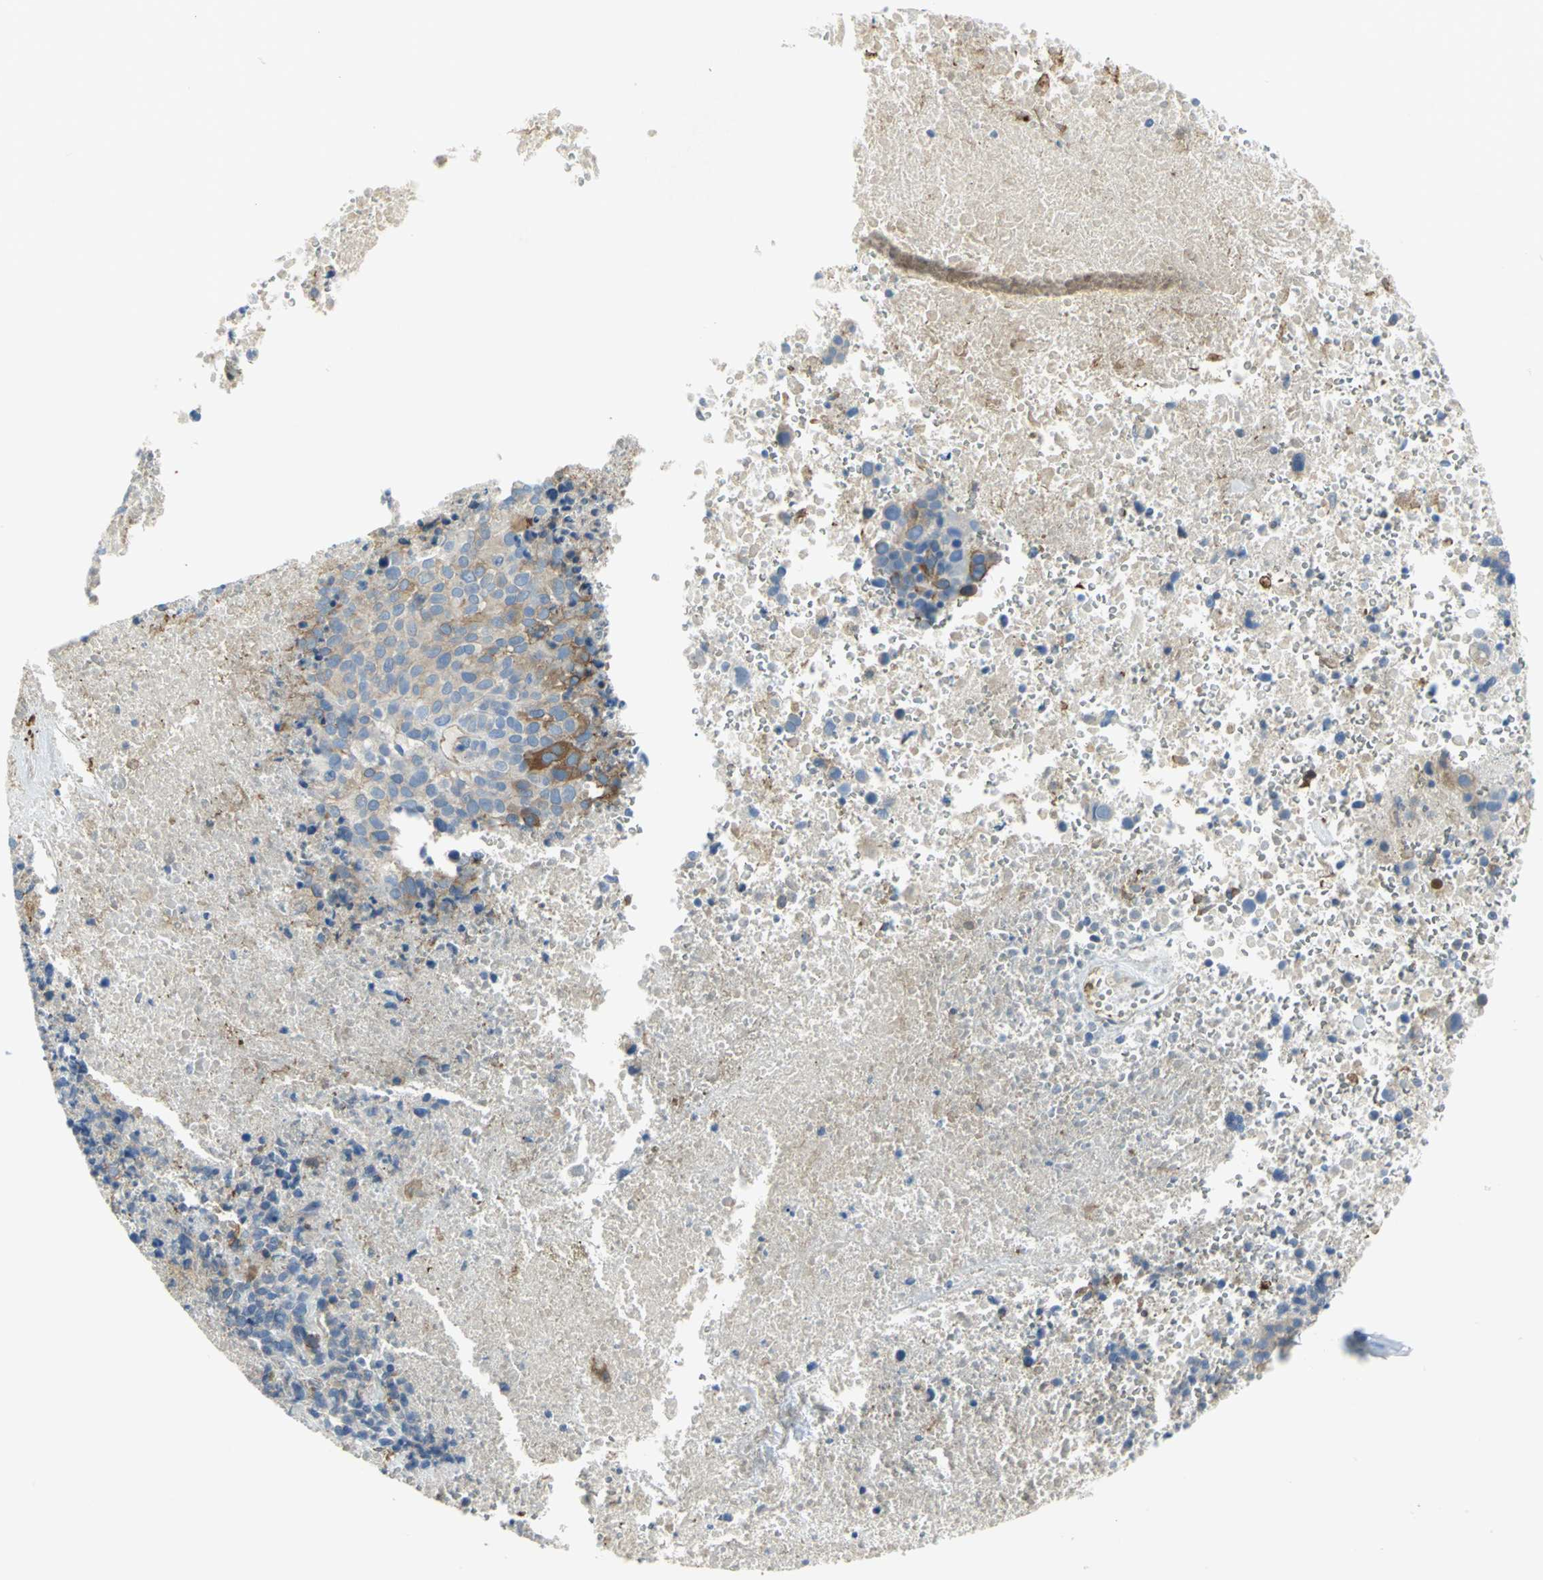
{"staining": {"intensity": "strong", "quantity": "25%-75%", "location": "cytoplasmic/membranous"}, "tissue": "melanoma", "cell_type": "Tumor cells", "image_type": "cancer", "snomed": [{"axis": "morphology", "description": "Malignant melanoma, Metastatic site"}, {"axis": "topography", "description": "Cerebral cortex"}], "caption": "Immunohistochemistry (IHC) (DAB (3,3'-diaminobenzidine)) staining of melanoma displays strong cytoplasmic/membranous protein expression in about 25%-75% of tumor cells. The protein is stained brown, and the nuclei are stained in blue (DAB (3,3'-diaminobenzidine) IHC with brightfield microscopy, high magnification).", "gene": "FLNB", "patient": {"sex": "female", "age": 52}}